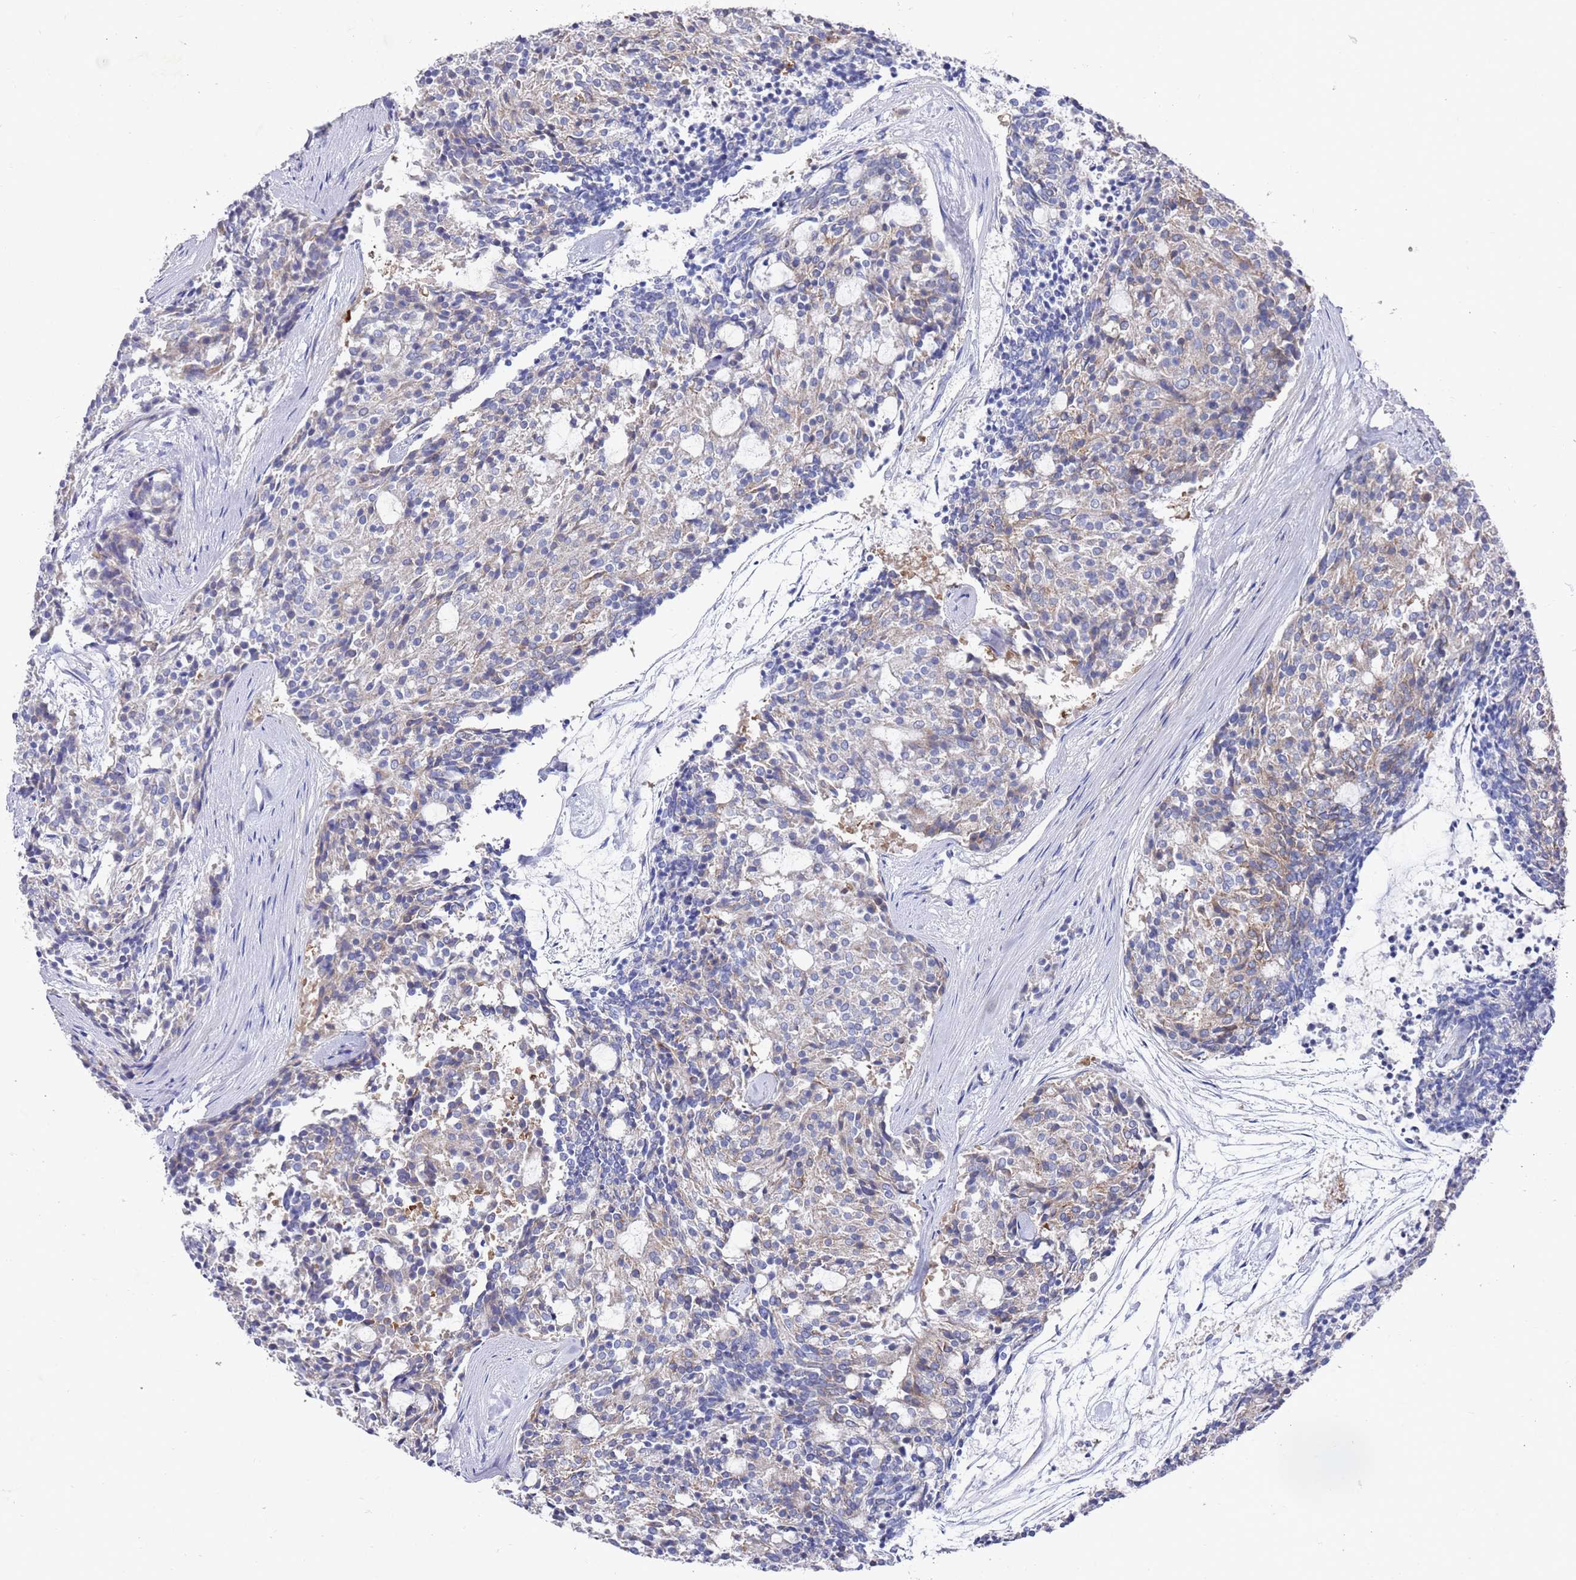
{"staining": {"intensity": "weak", "quantity": "<25%", "location": "cytoplasmic/membranous"}, "tissue": "carcinoid", "cell_type": "Tumor cells", "image_type": "cancer", "snomed": [{"axis": "morphology", "description": "Carcinoid, malignant, NOS"}, {"axis": "topography", "description": "Pancreas"}], "caption": "Photomicrograph shows no significant protein positivity in tumor cells of carcinoid. (Stains: DAB (3,3'-diaminobenzidine) immunohistochemistry with hematoxylin counter stain, Microscopy: brightfield microscopy at high magnification).", "gene": "SCAPER", "patient": {"sex": "female", "age": 54}}